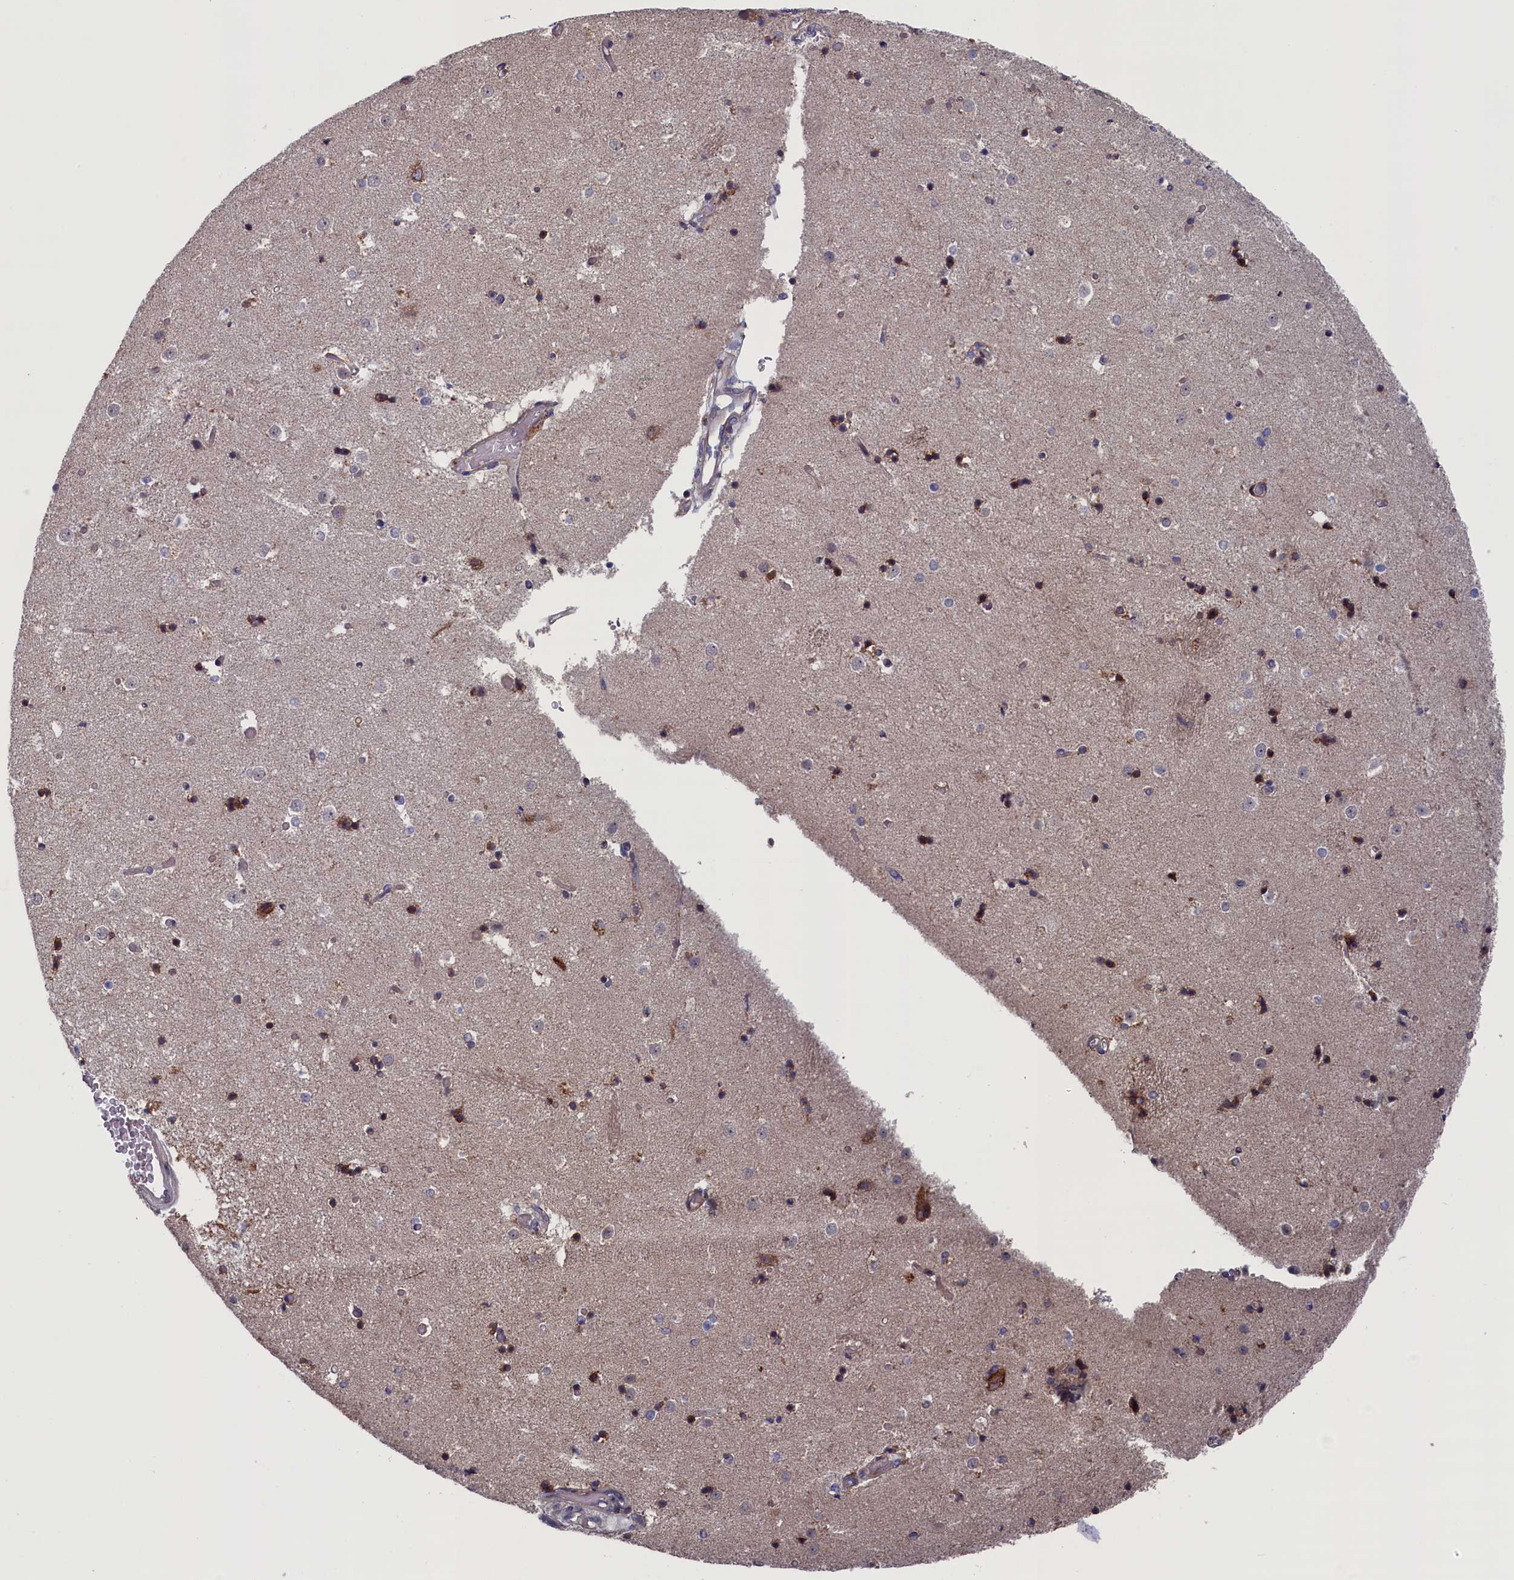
{"staining": {"intensity": "moderate", "quantity": "<25%", "location": "cytoplasmic/membranous"}, "tissue": "caudate", "cell_type": "Glial cells", "image_type": "normal", "snomed": [{"axis": "morphology", "description": "Normal tissue, NOS"}, {"axis": "topography", "description": "Lateral ventricle wall"}], "caption": "A low amount of moderate cytoplasmic/membranous staining is seen in approximately <25% of glial cells in unremarkable caudate.", "gene": "SPATA13", "patient": {"sex": "female", "age": 52}}